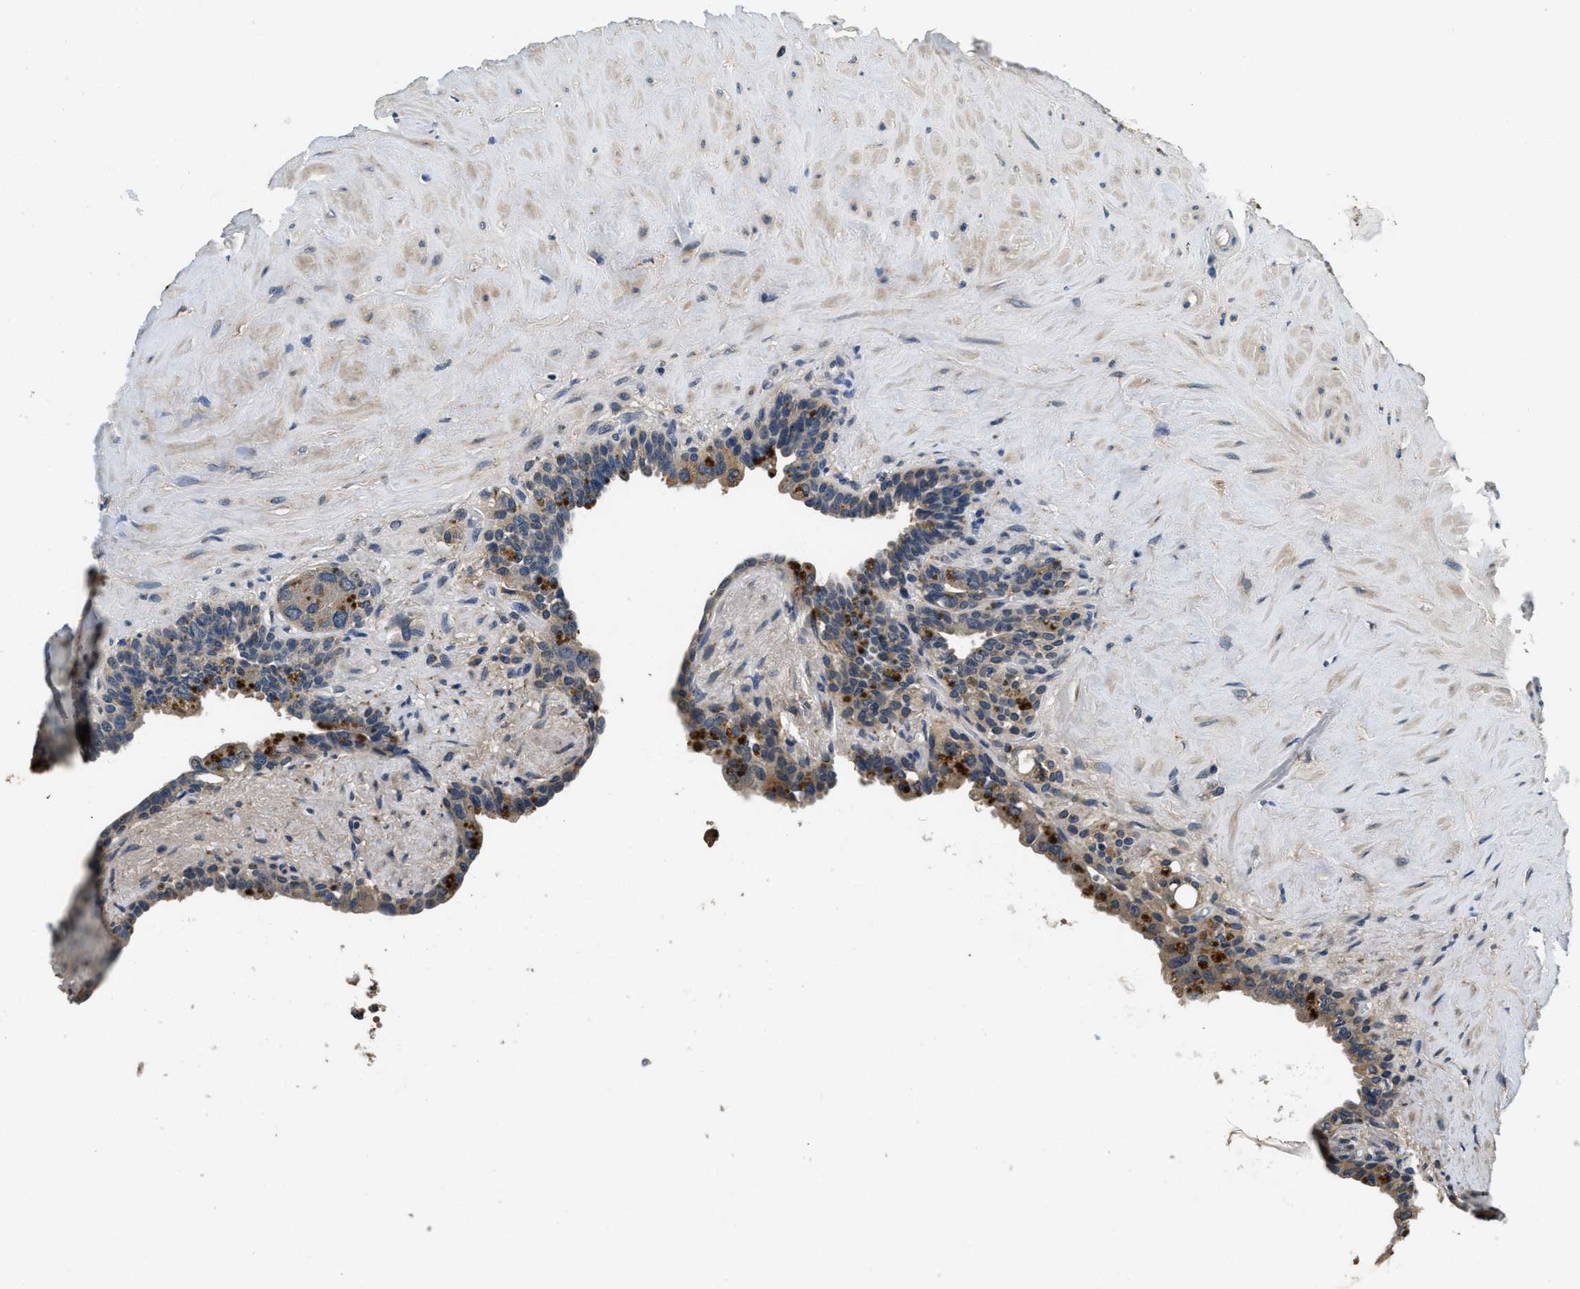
{"staining": {"intensity": "strong", "quantity": "<25%", "location": "cytoplasmic/membranous"}, "tissue": "seminal vesicle", "cell_type": "Glandular cells", "image_type": "normal", "snomed": [{"axis": "morphology", "description": "Normal tissue, NOS"}, {"axis": "topography", "description": "Seminal veicle"}], "caption": "About <25% of glandular cells in unremarkable human seminal vesicle exhibit strong cytoplasmic/membranous protein expression as visualized by brown immunohistochemical staining.", "gene": "ALDH3A2", "patient": {"sex": "male", "age": 63}}